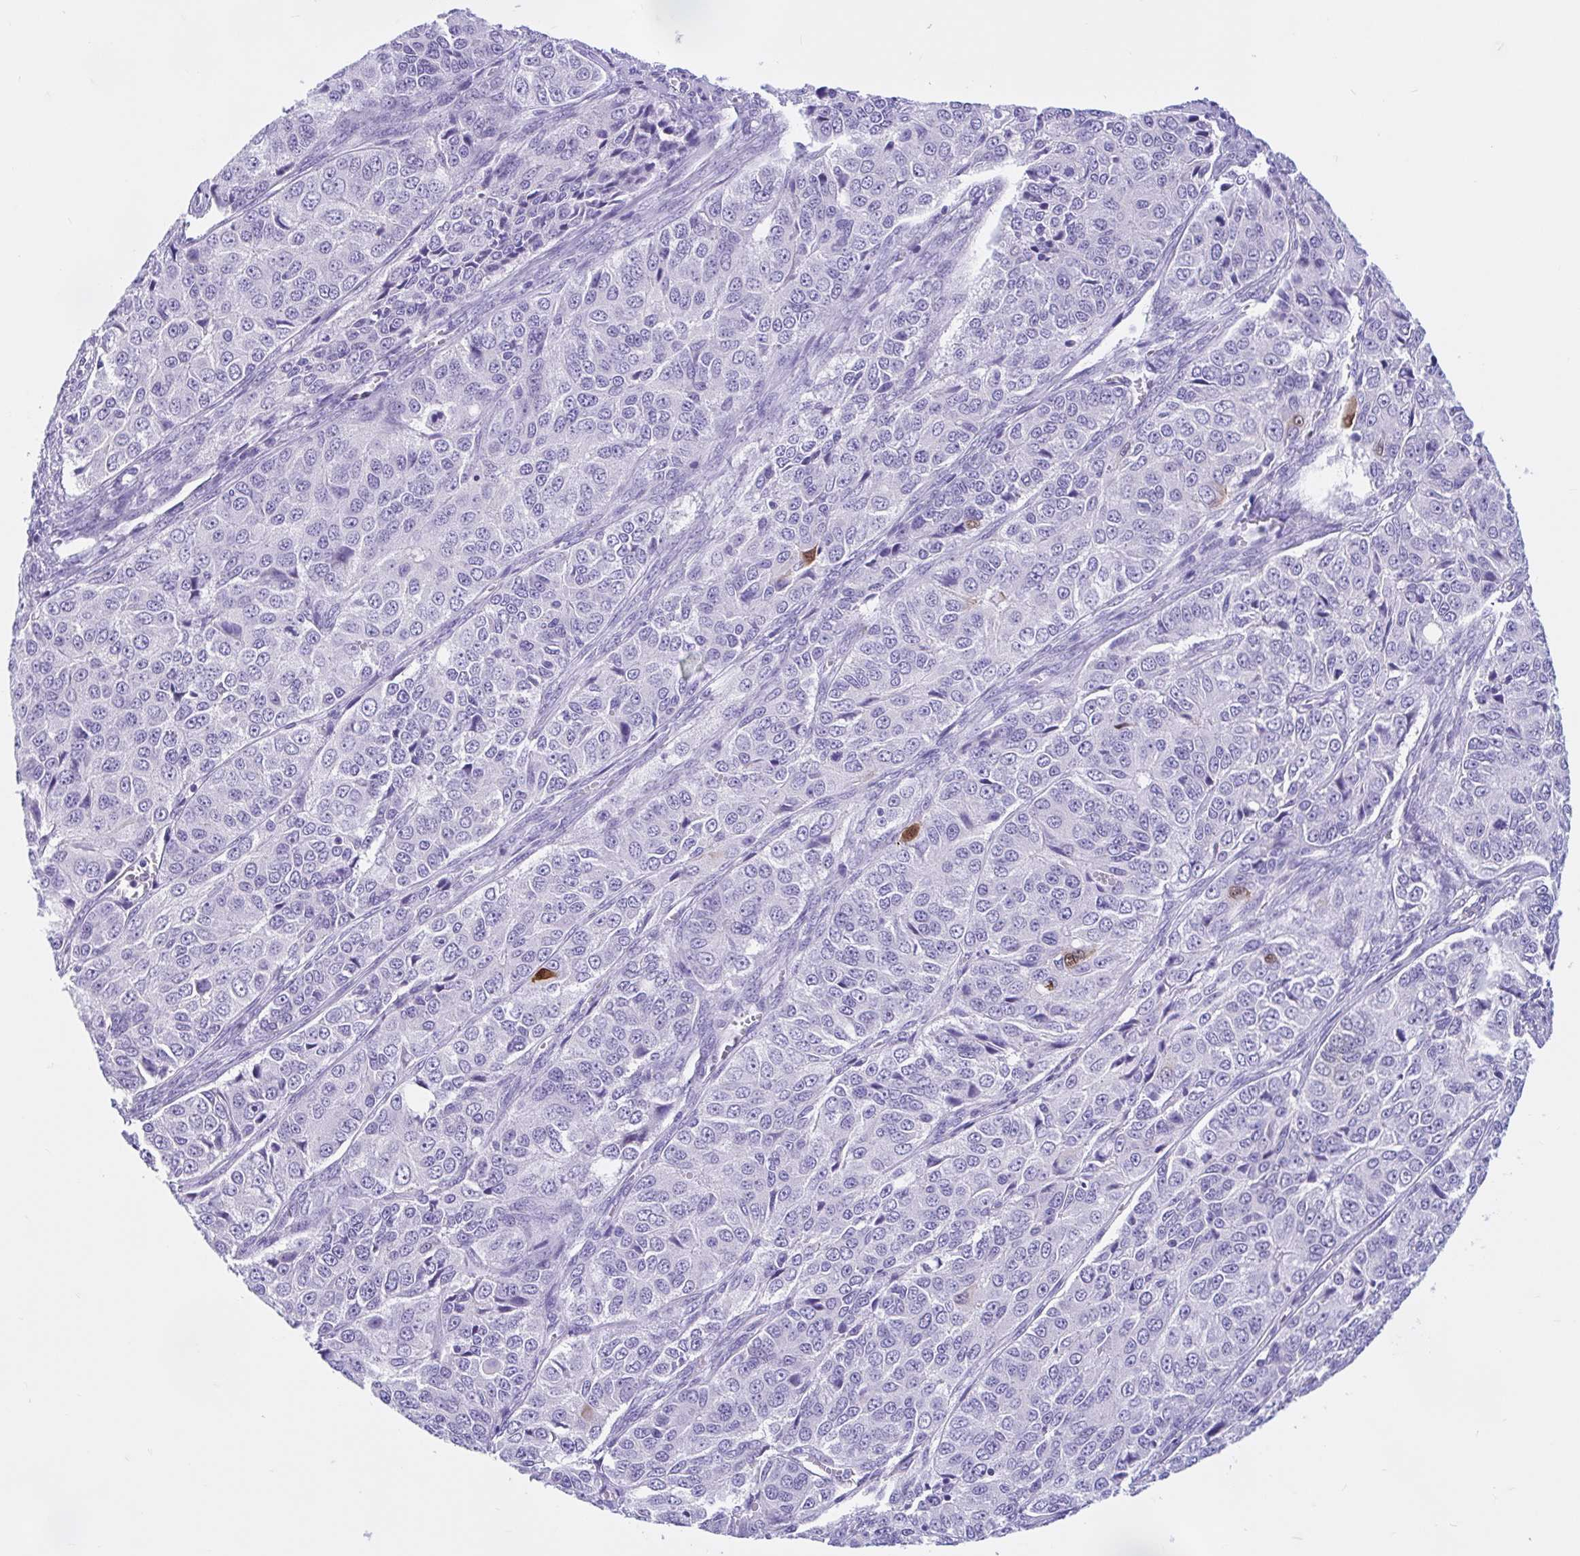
{"staining": {"intensity": "moderate", "quantity": "<25%", "location": "nuclear"}, "tissue": "ovarian cancer", "cell_type": "Tumor cells", "image_type": "cancer", "snomed": [{"axis": "morphology", "description": "Carcinoma, endometroid"}, {"axis": "topography", "description": "Ovary"}], "caption": "The immunohistochemical stain highlights moderate nuclear positivity in tumor cells of ovarian cancer (endometroid carcinoma) tissue. The staining was performed using DAB (3,3'-diaminobenzidine) to visualize the protein expression in brown, while the nuclei were stained in blue with hematoxylin (Magnification: 20x).", "gene": "ZNF319", "patient": {"sex": "female", "age": 51}}